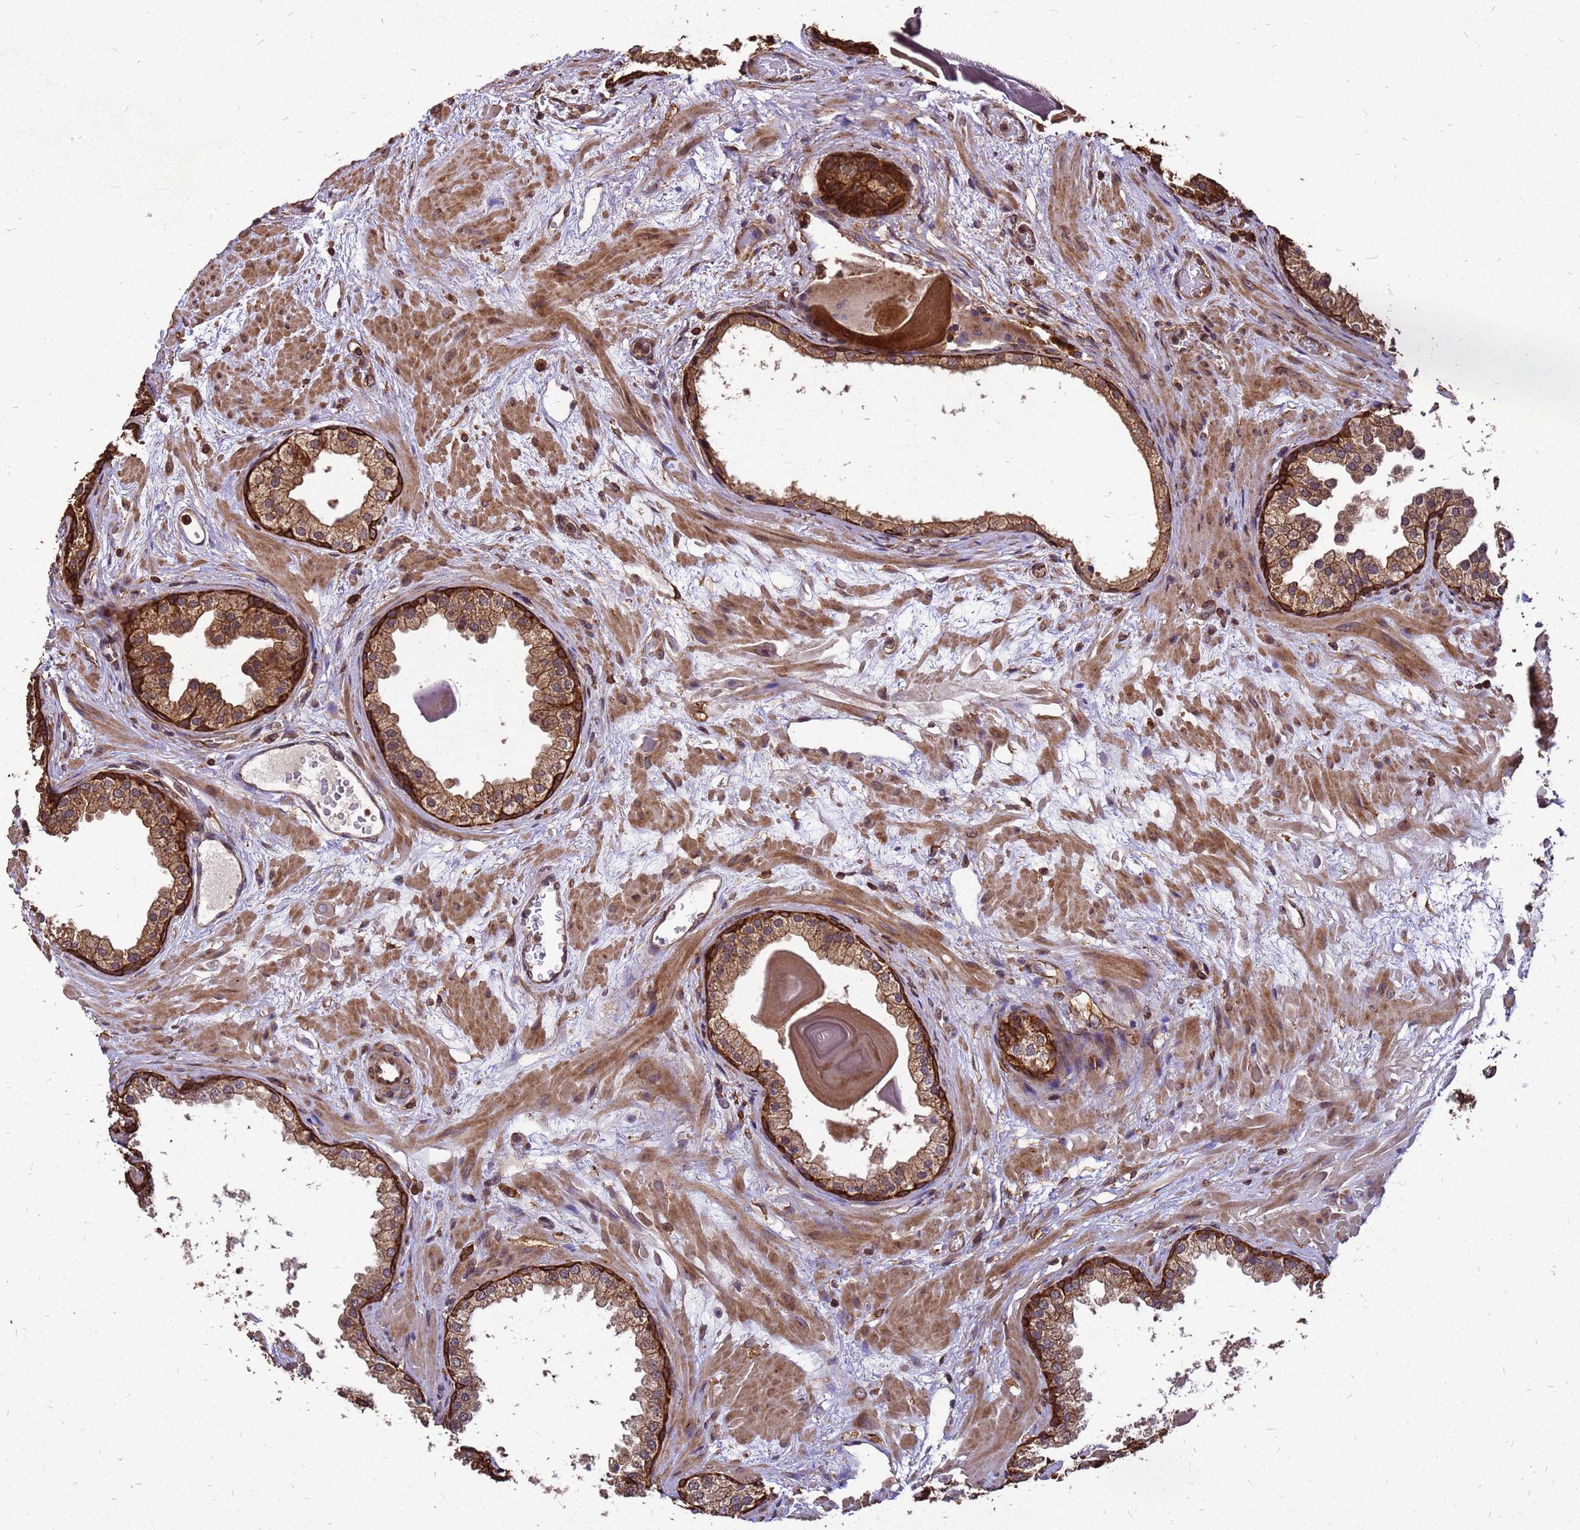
{"staining": {"intensity": "strong", "quantity": "25%-75%", "location": "cytoplasmic/membranous"}, "tissue": "prostate", "cell_type": "Glandular cells", "image_type": "normal", "snomed": [{"axis": "morphology", "description": "Normal tissue, NOS"}, {"axis": "topography", "description": "Prostate"}], "caption": "Immunohistochemical staining of benign prostate displays strong cytoplasmic/membranous protein expression in about 25%-75% of glandular cells.", "gene": "ZNF618", "patient": {"sex": "male", "age": 48}}